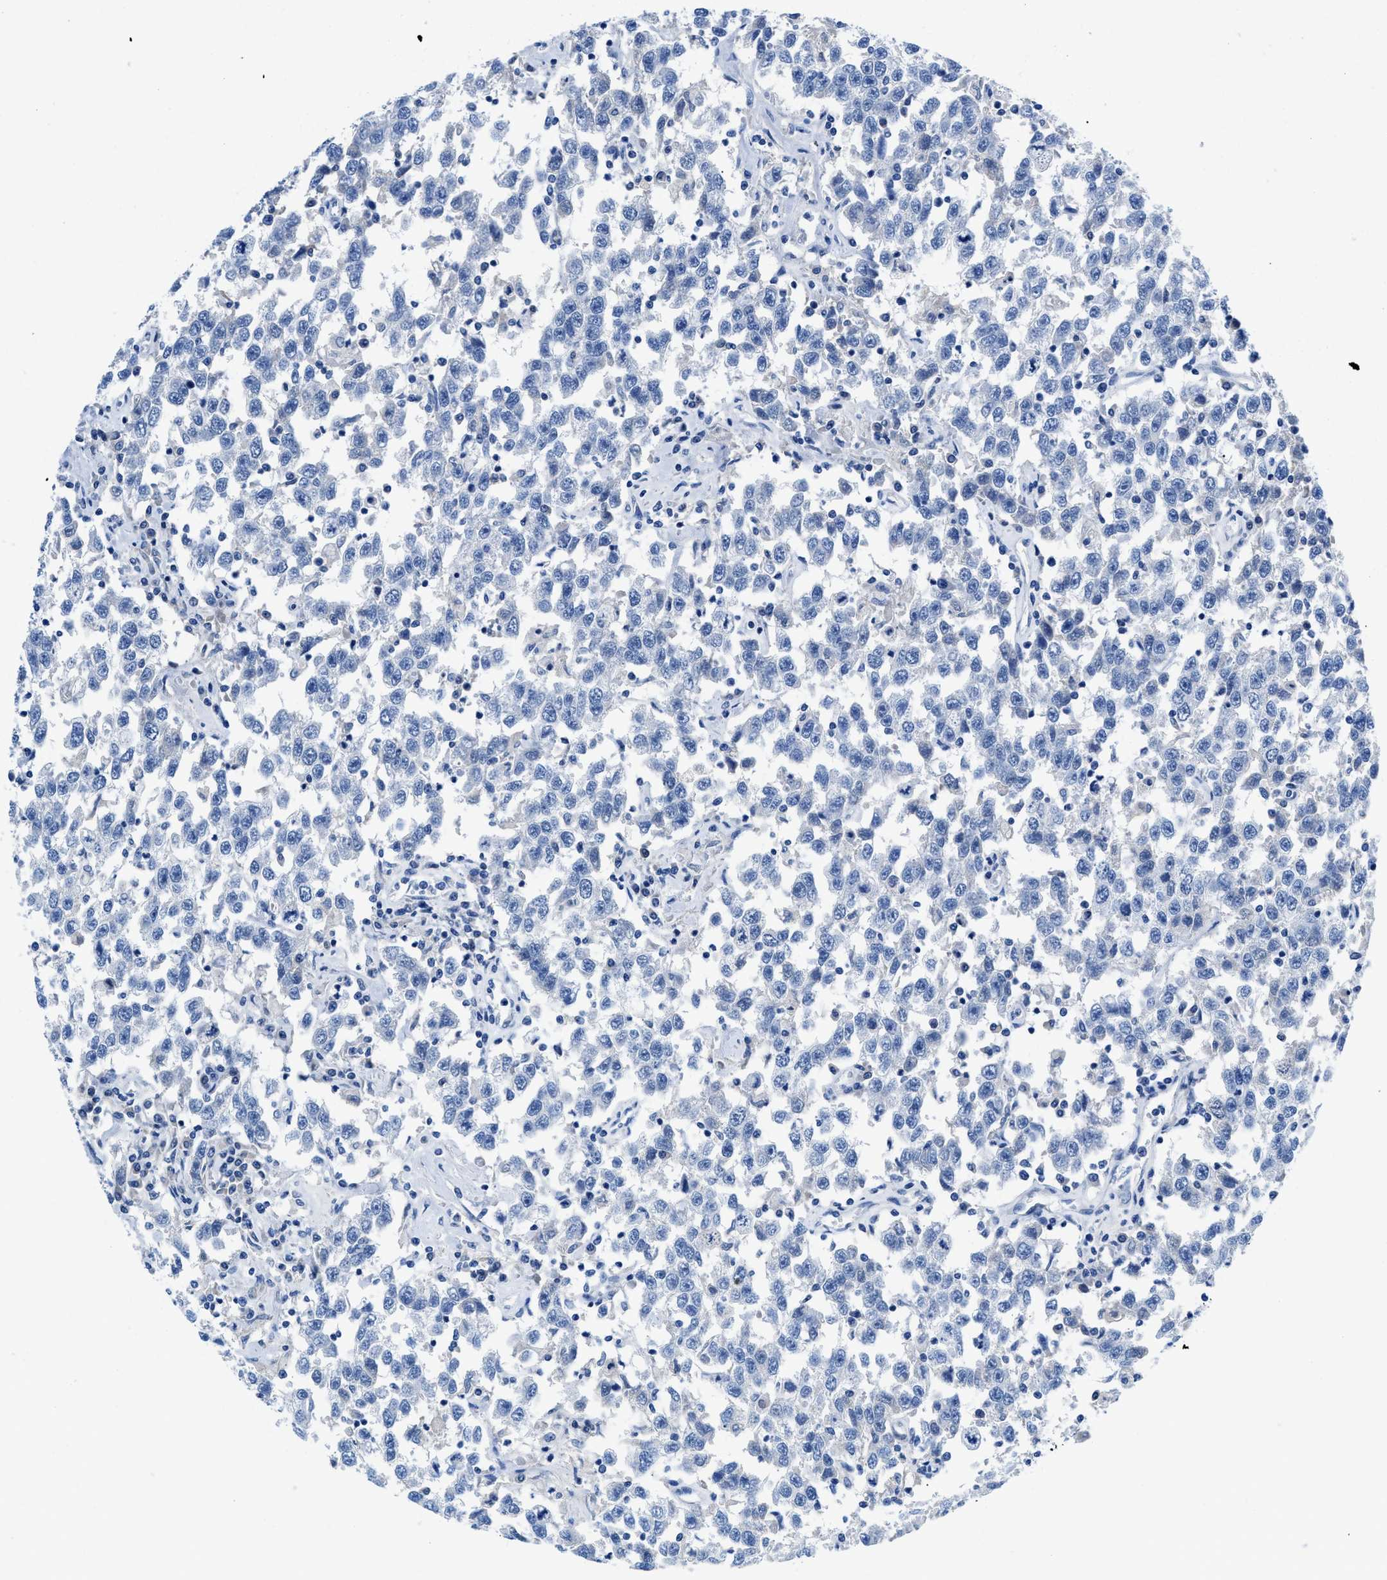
{"staining": {"intensity": "negative", "quantity": "none", "location": "none"}, "tissue": "testis cancer", "cell_type": "Tumor cells", "image_type": "cancer", "snomed": [{"axis": "morphology", "description": "Seminoma, NOS"}, {"axis": "topography", "description": "Testis"}], "caption": "An image of human testis cancer (seminoma) is negative for staining in tumor cells.", "gene": "SLC10A6", "patient": {"sex": "male", "age": 41}}